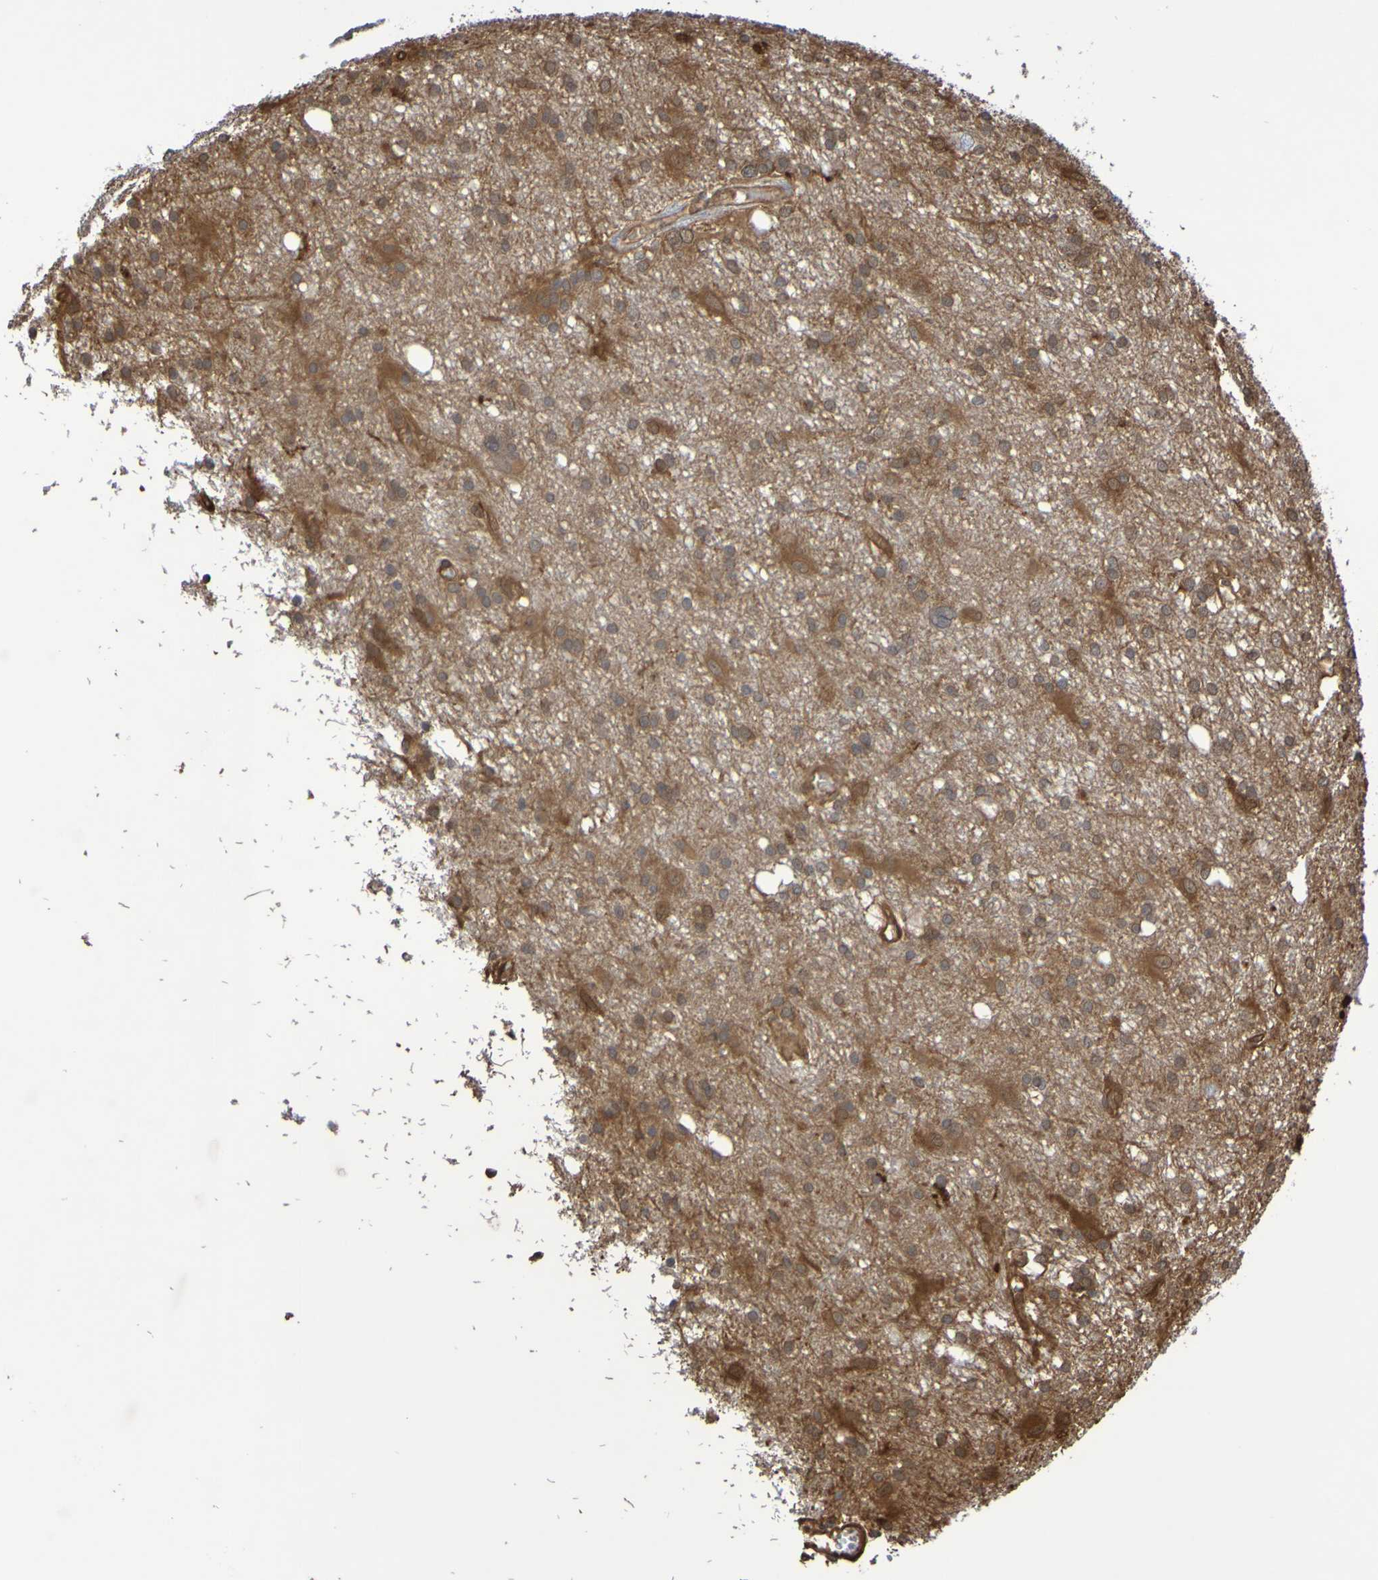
{"staining": {"intensity": "moderate", "quantity": ">75%", "location": "cytoplasmic/membranous"}, "tissue": "glioma", "cell_type": "Tumor cells", "image_type": "cancer", "snomed": [{"axis": "morphology", "description": "Glioma, malignant, High grade"}, {"axis": "topography", "description": "Brain"}], "caption": "A brown stain labels moderate cytoplasmic/membranous positivity of a protein in glioma tumor cells.", "gene": "SERPINB6", "patient": {"sex": "female", "age": 59}}